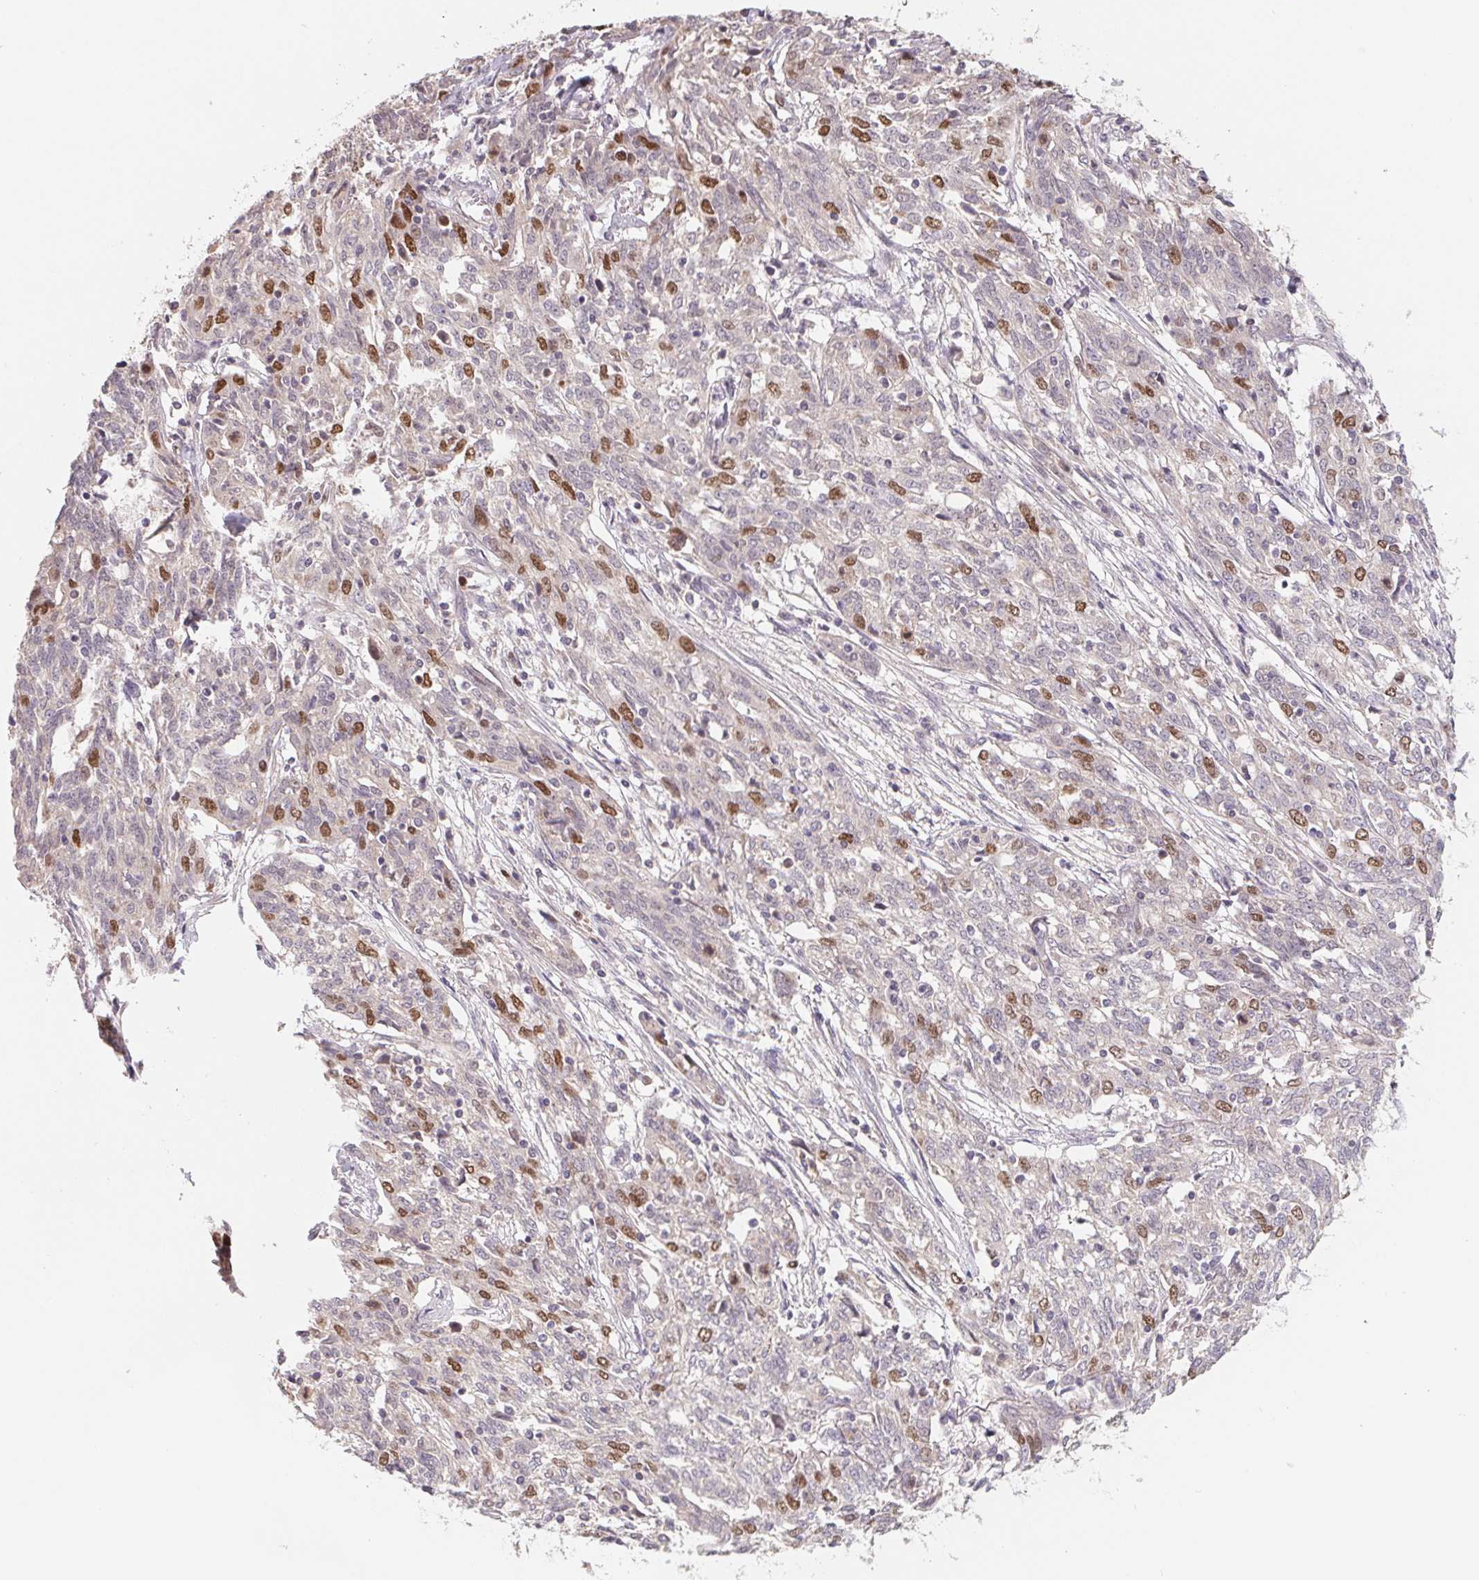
{"staining": {"intensity": "strong", "quantity": "<25%", "location": "nuclear"}, "tissue": "ovarian cancer", "cell_type": "Tumor cells", "image_type": "cancer", "snomed": [{"axis": "morphology", "description": "Cystadenocarcinoma, serous, NOS"}, {"axis": "topography", "description": "Ovary"}], "caption": "The histopathology image reveals immunohistochemical staining of serous cystadenocarcinoma (ovarian). There is strong nuclear positivity is seen in about <25% of tumor cells.", "gene": "KIFC1", "patient": {"sex": "female", "age": 67}}